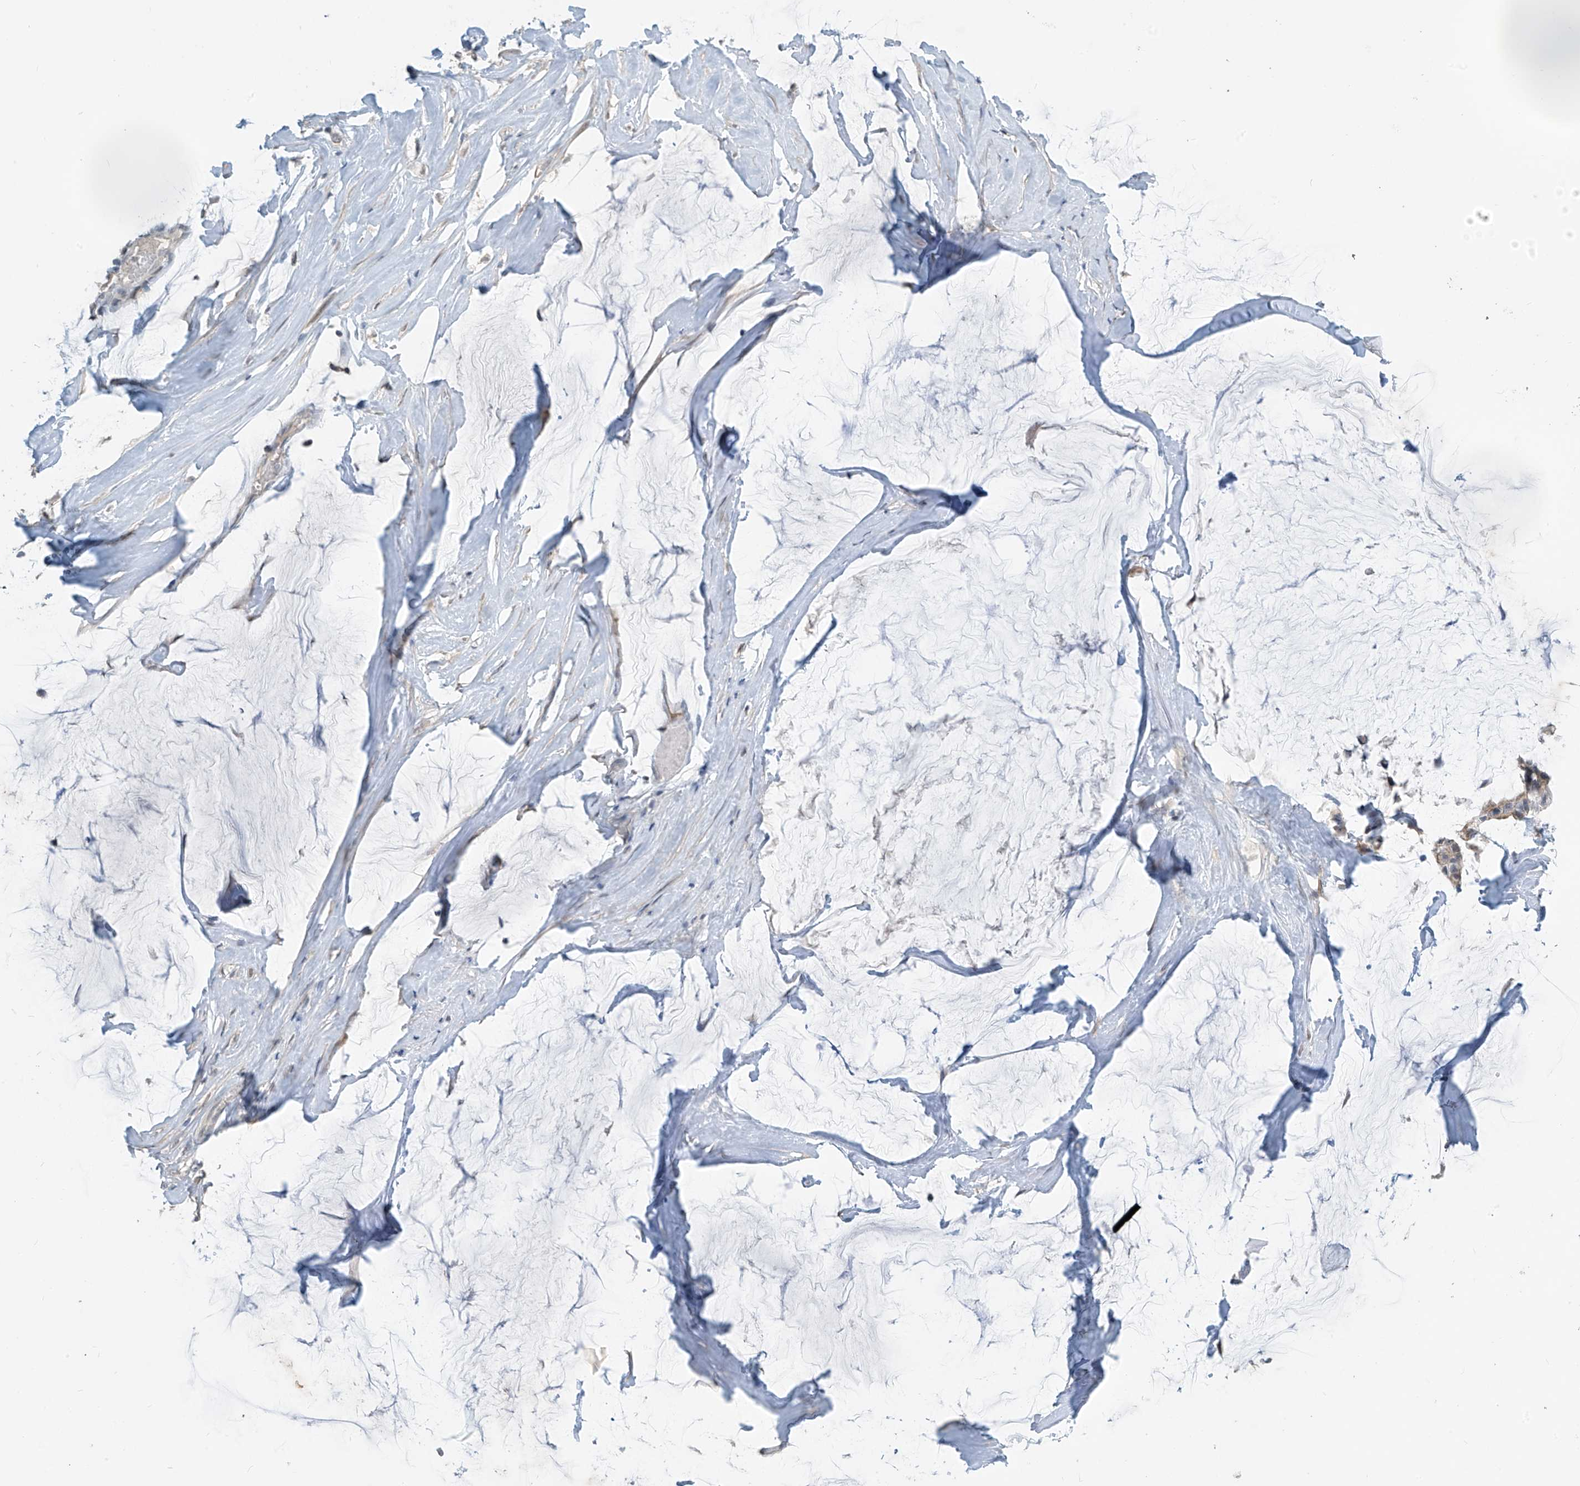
{"staining": {"intensity": "negative", "quantity": "none", "location": "none"}, "tissue": "ovarian cancer", "cell_type": "Tumor cells", "image_type": "cancer", "snomed": [{"axis": "morphology", "description": "Cystadenocarcinoma, mucinous, NOS"}, {"axis": "topography", "description": "Ovary"}], "caption": "IHC image of ovarian cancer (mucinous cystadenocarcinoma) stained for a protein (brown), which shows no expression in tumor cells.", "gene": "METAP1D", "patient": {"sex": "female", "age": 39}}